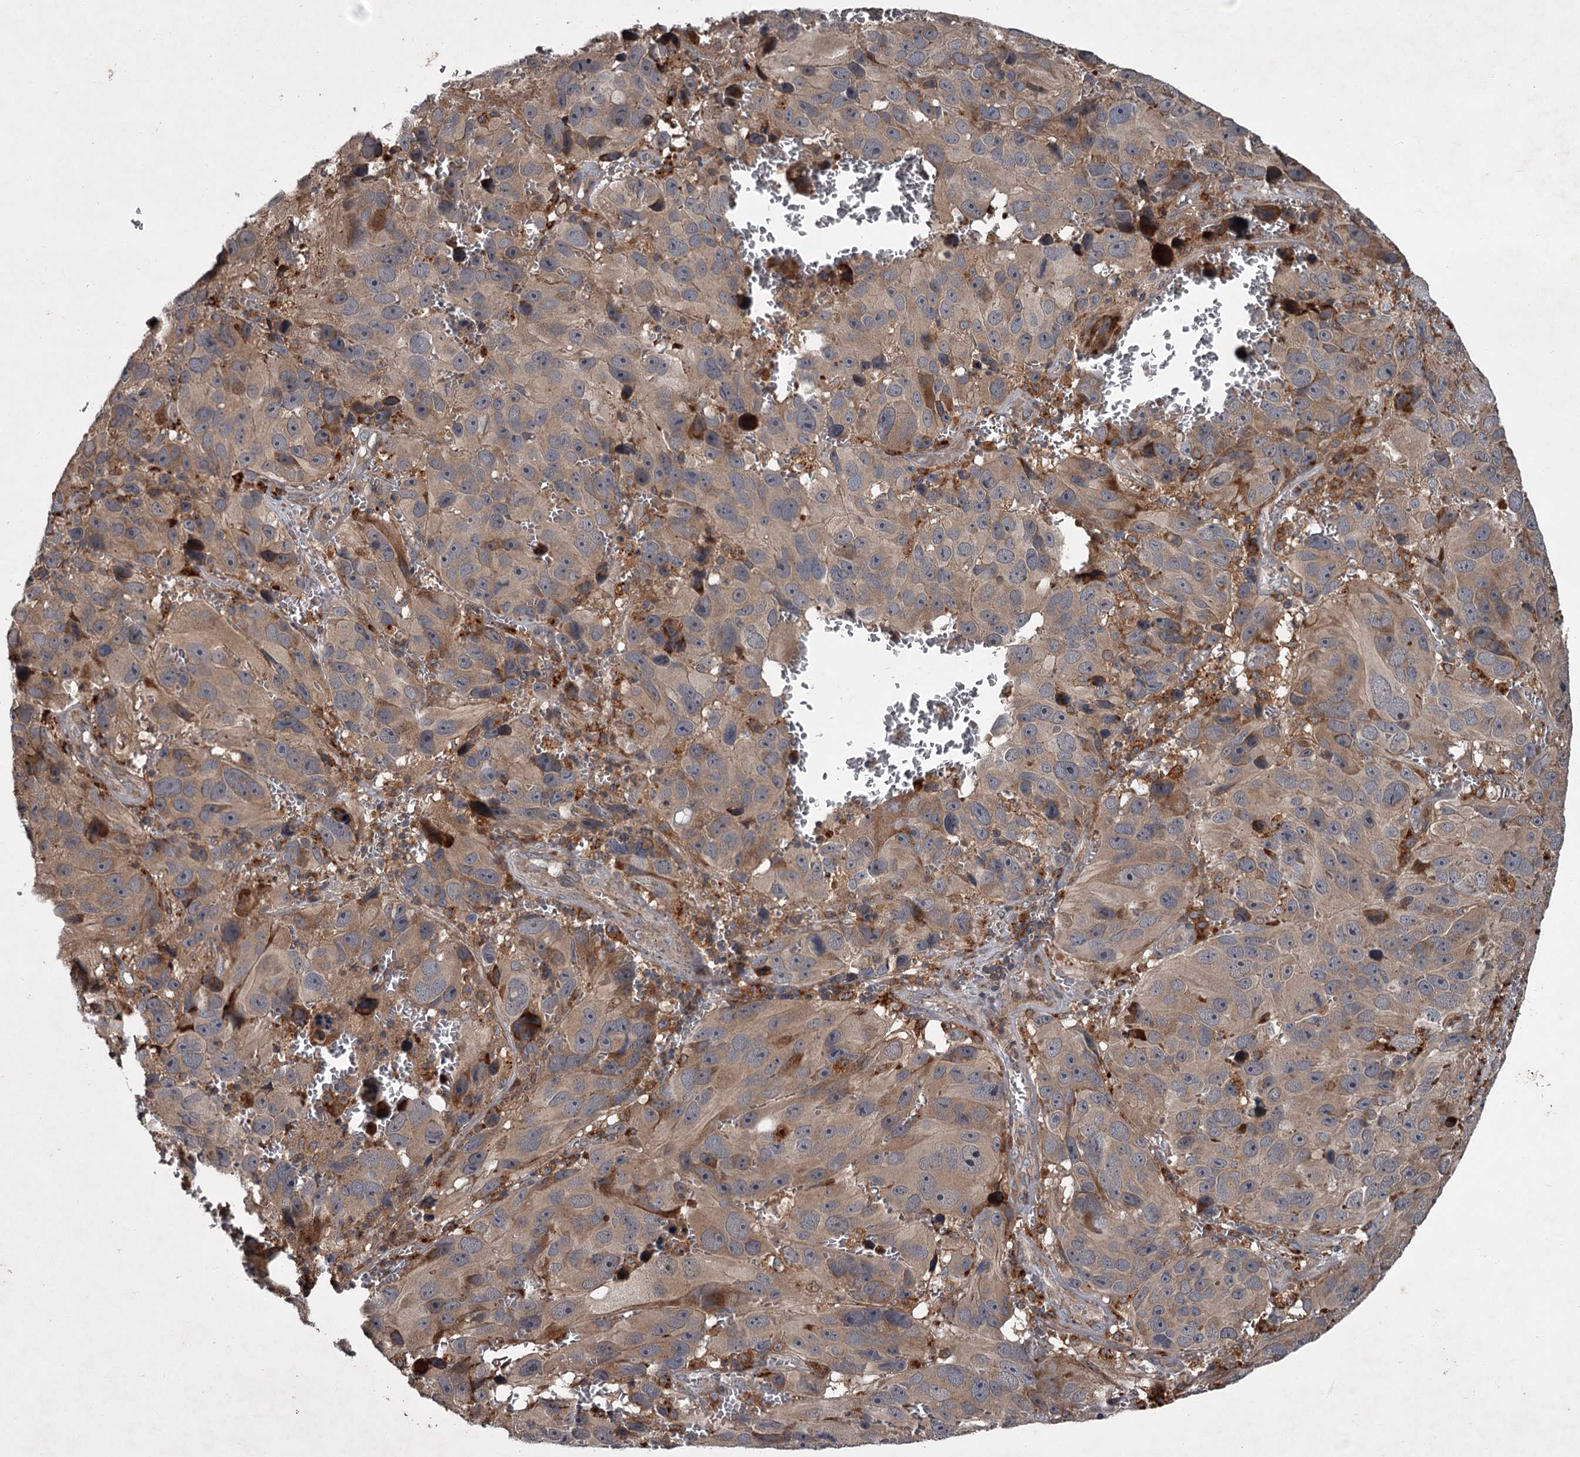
{"staining": {"intensity": "weak", "quantity": "25%-75%", "location": "cytoplasmic/membranous"}, "tissue": "melanoma", "cell_type": "Tumor cells", "image_type": "cancer", "snomed": [{"axis": "morphology", "description": "Malignant melanoma, NOS"}, {"axis": "topography", "description": "Skin"}], "caption": "There is low levels of weak cytoplasmic/membranous positivity in tumor cells of melanoma, as demonstrated by immunohistochemical staining (brown color).", "gene": "UNC93B1", "patient": {"sex": "male", "age": 84}}